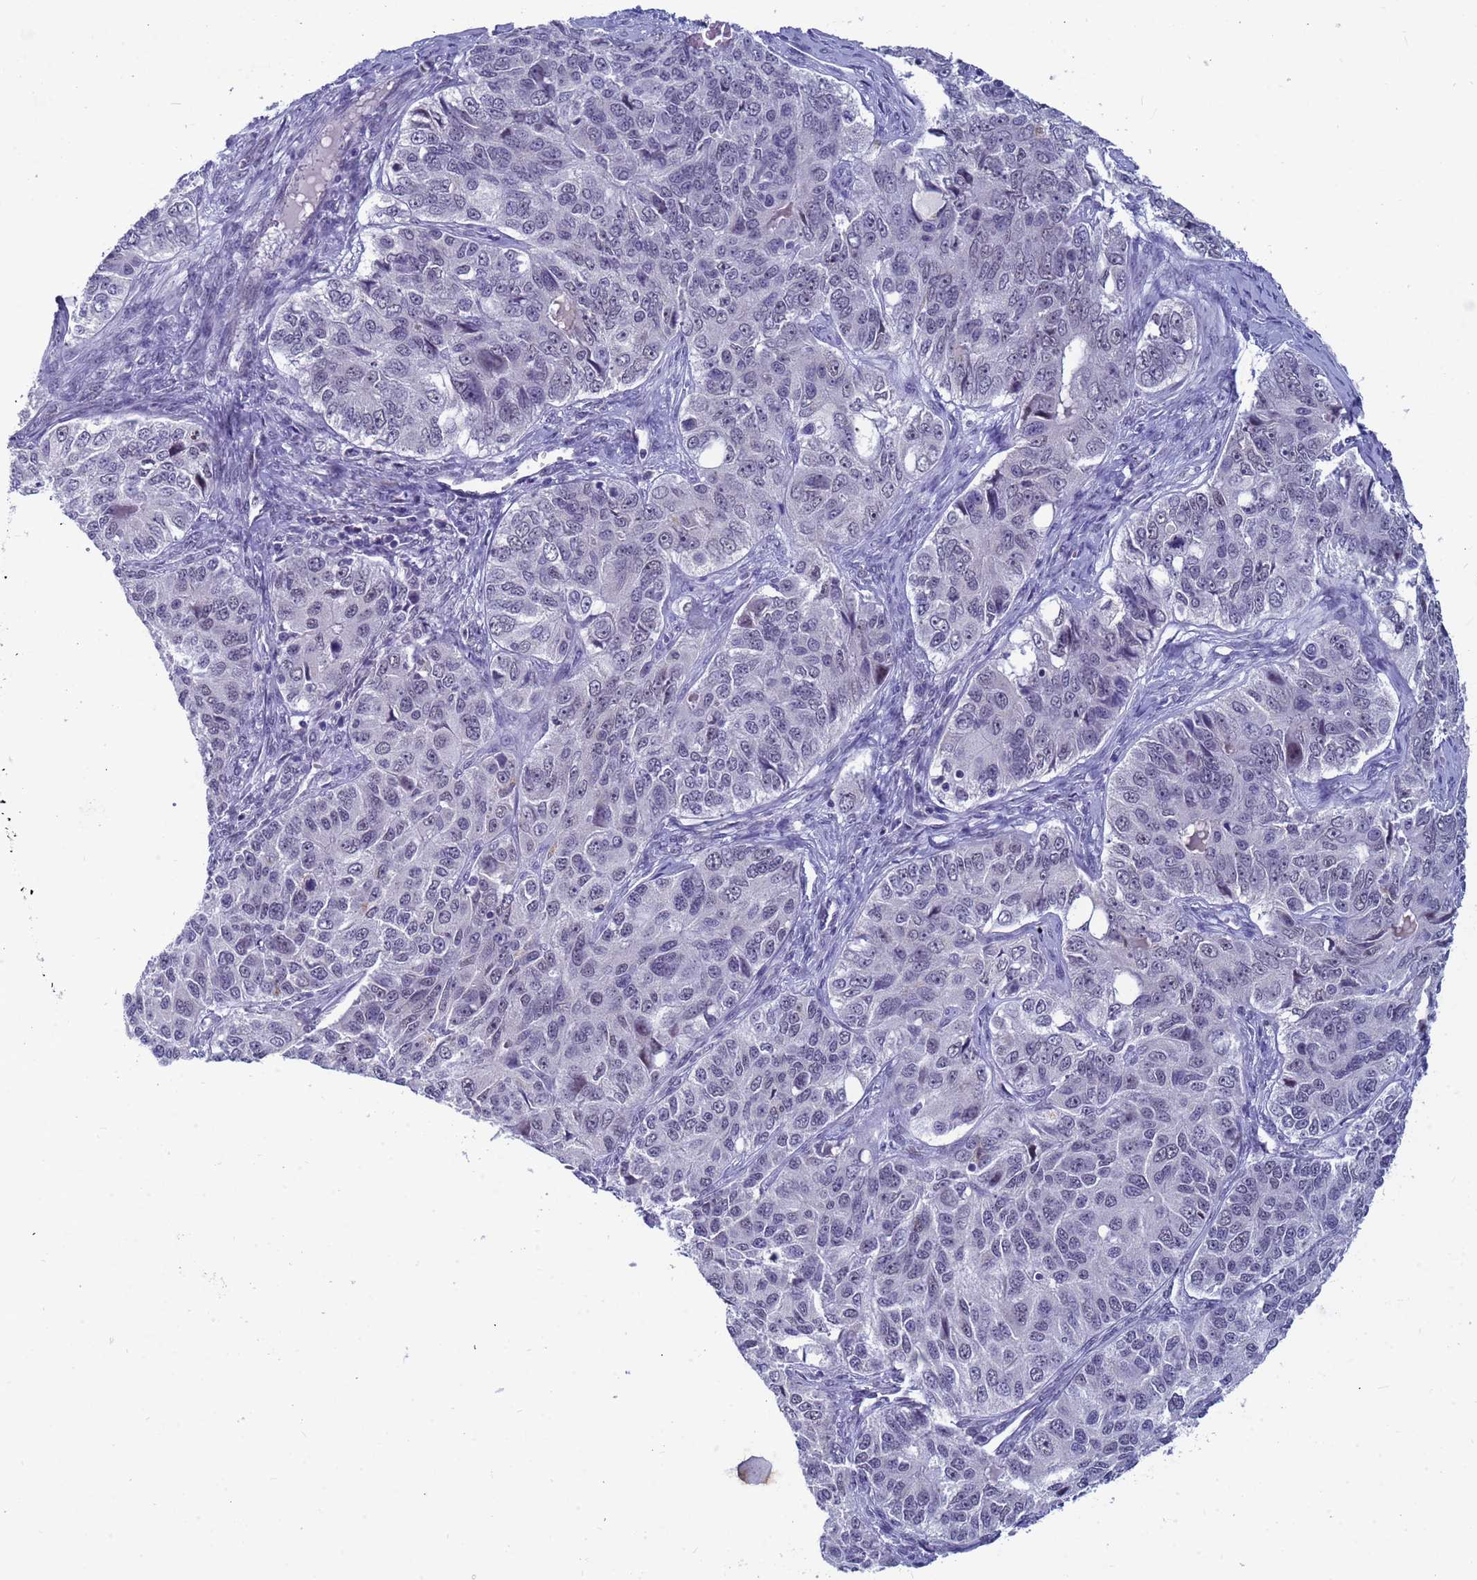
{"staining": {"intensity": "negative", "quantity": "none", "location": "none"}, "tissue": "ovarian cancer", "cell_type": "Tumor cells", "image_type": "cancer", "snomed": [{"axis": "morphology", "description": "Carcinoma, endometroid"}, {"axis": "topography", "description": "Ovary"}], "caption": "The photomicrograph shows no staining of tumor cells in ovarian endometroid carcinoma. Nuclei are stained in blue.", "gene": "CXorf65", "patient": {"sex": "female", "age": 51}}